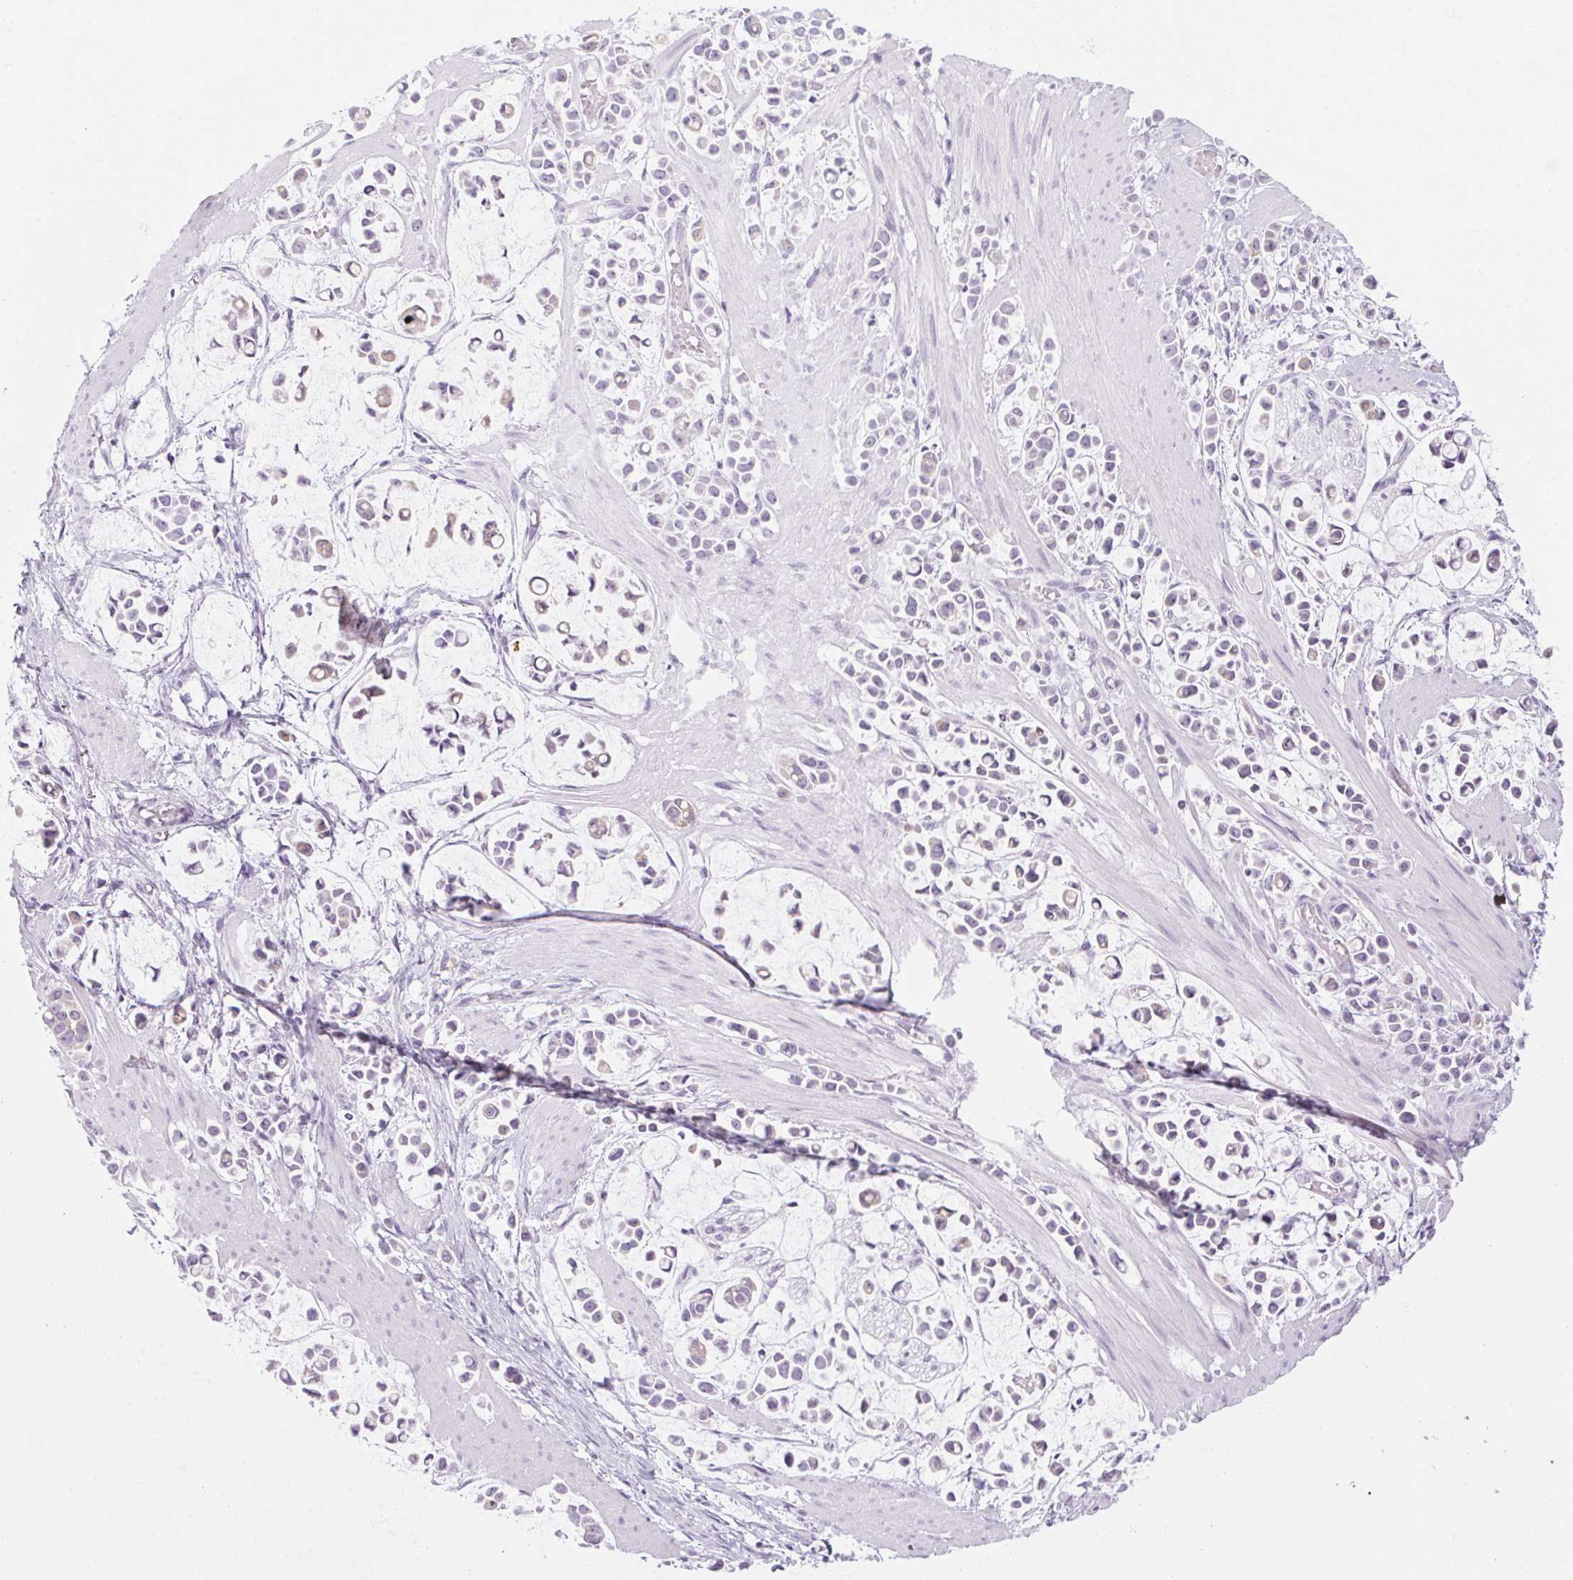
{"staining": {"intensity": "negative", "quantity": "none", "location": "none"}, "tissue": "stomach cancer", "cell_type": "Tumor cells", "image_type": "cancer", "snomed": [{"axis": "morphology", "description": "Adenocarcinoma, NOS"}, {"axis": "topography", "description": "Stomach"}], "caption": "IHC micrograph of human stomach cancer (adenocarcinoma) stained for a protein (brown), which shows no positivity in tumor cells. (Immunohistochemistry, brightfield microscopy, high magnification).", "gene": "RPTN", "patient": {"sex": "male", "age": 82}}